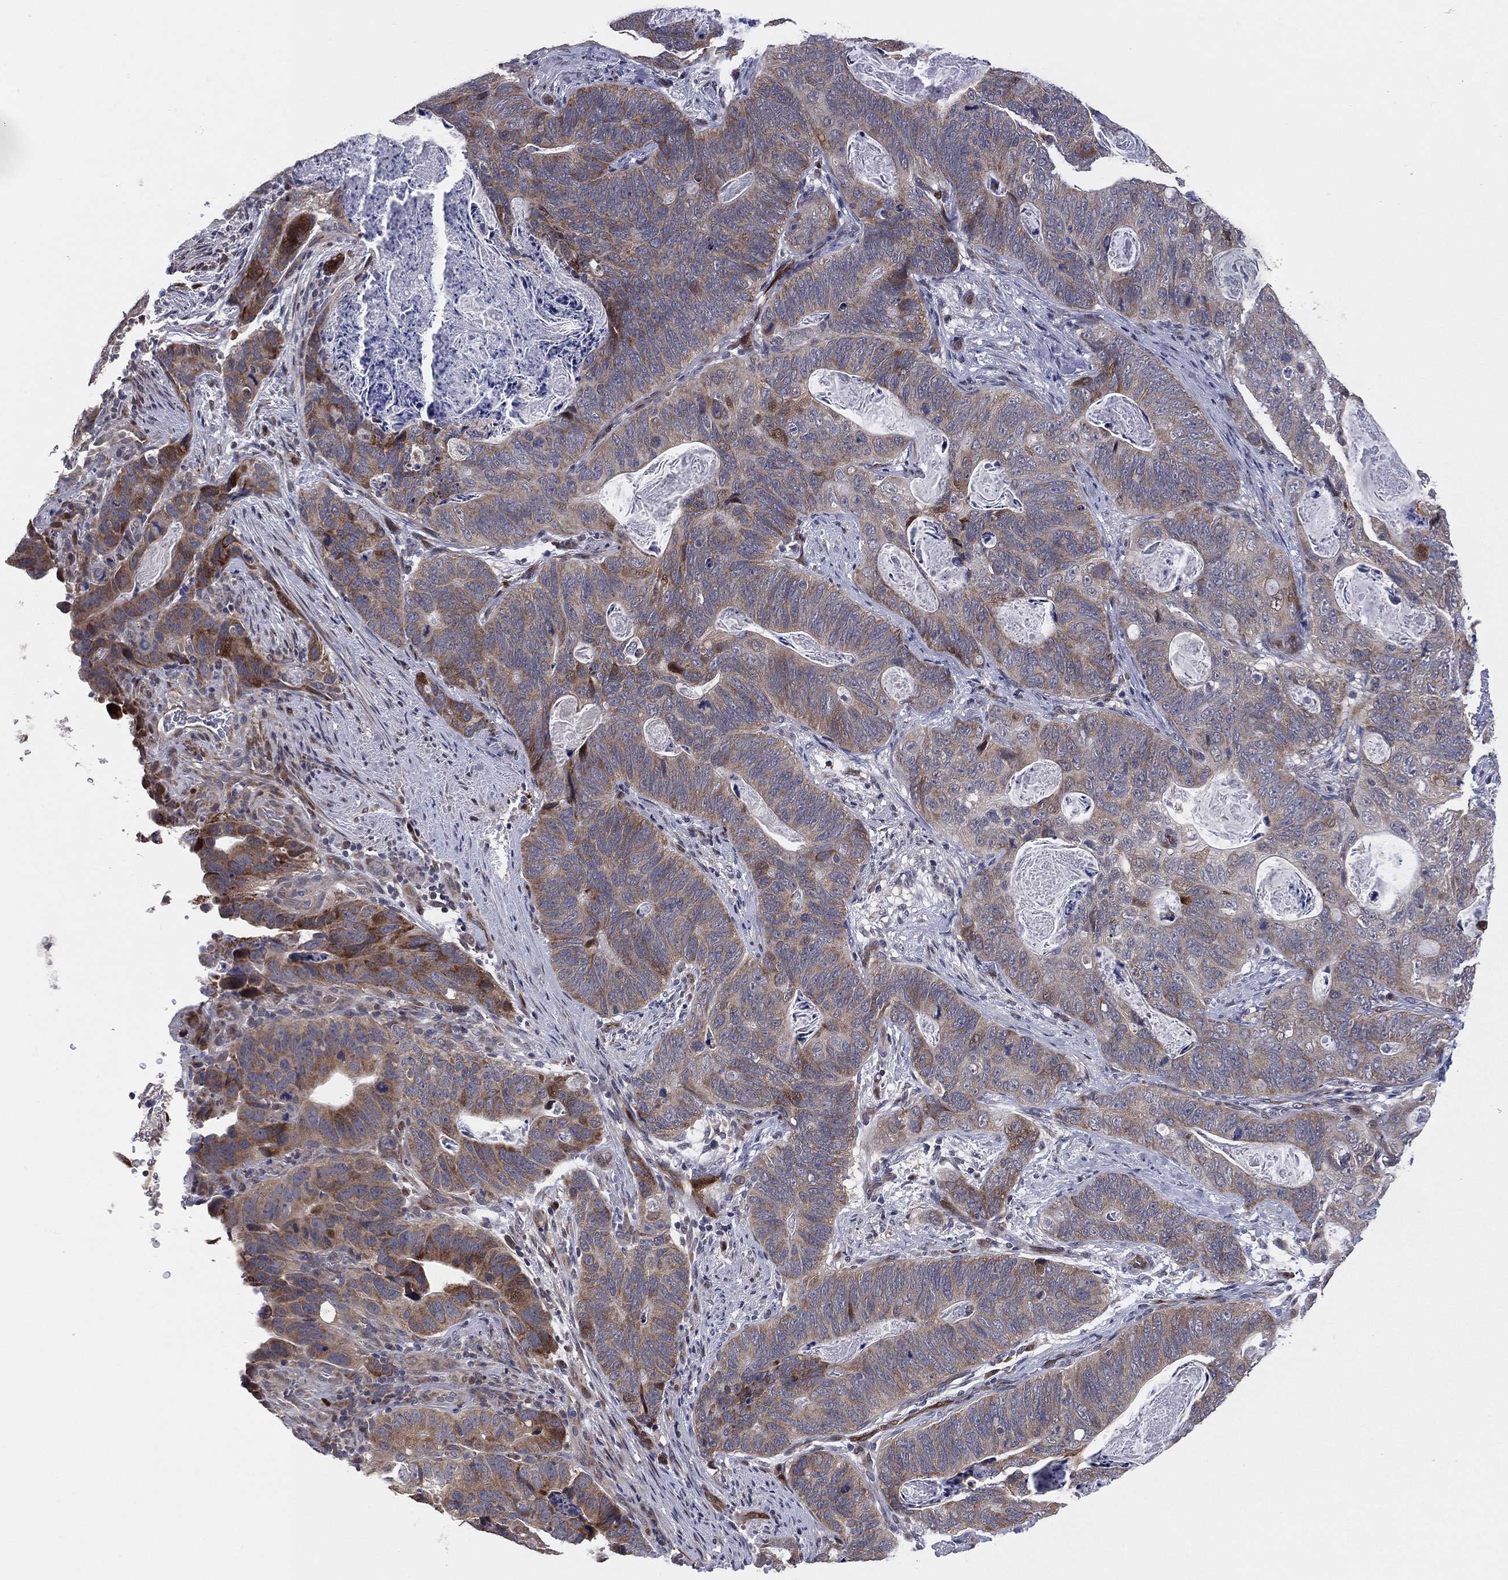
{"staining": {"intensity": "strong", "quantity": "<25%", "location": "cytoplasmic/membranous,nuclear"}, "tissue": "stomach cancer", "cell_type": "Tumor cells", "image_type": "cancer", "snomed": [{"axis": "morphology", "description": "Normal tissue, NOS"}, {"axis": "morphology", "description": "Adenocarcinoma, NOS"}, {"axis": "topography", "description": "Stomach"}], "caption": "DAB immunohistochemical staining of stomach cancer exhibits strong cytoplasmic/membranous and nuclear protein expression in about <25% of tumor cells.", "gene": "SNCG", "patient": {"sex": "female", "age": 89}}